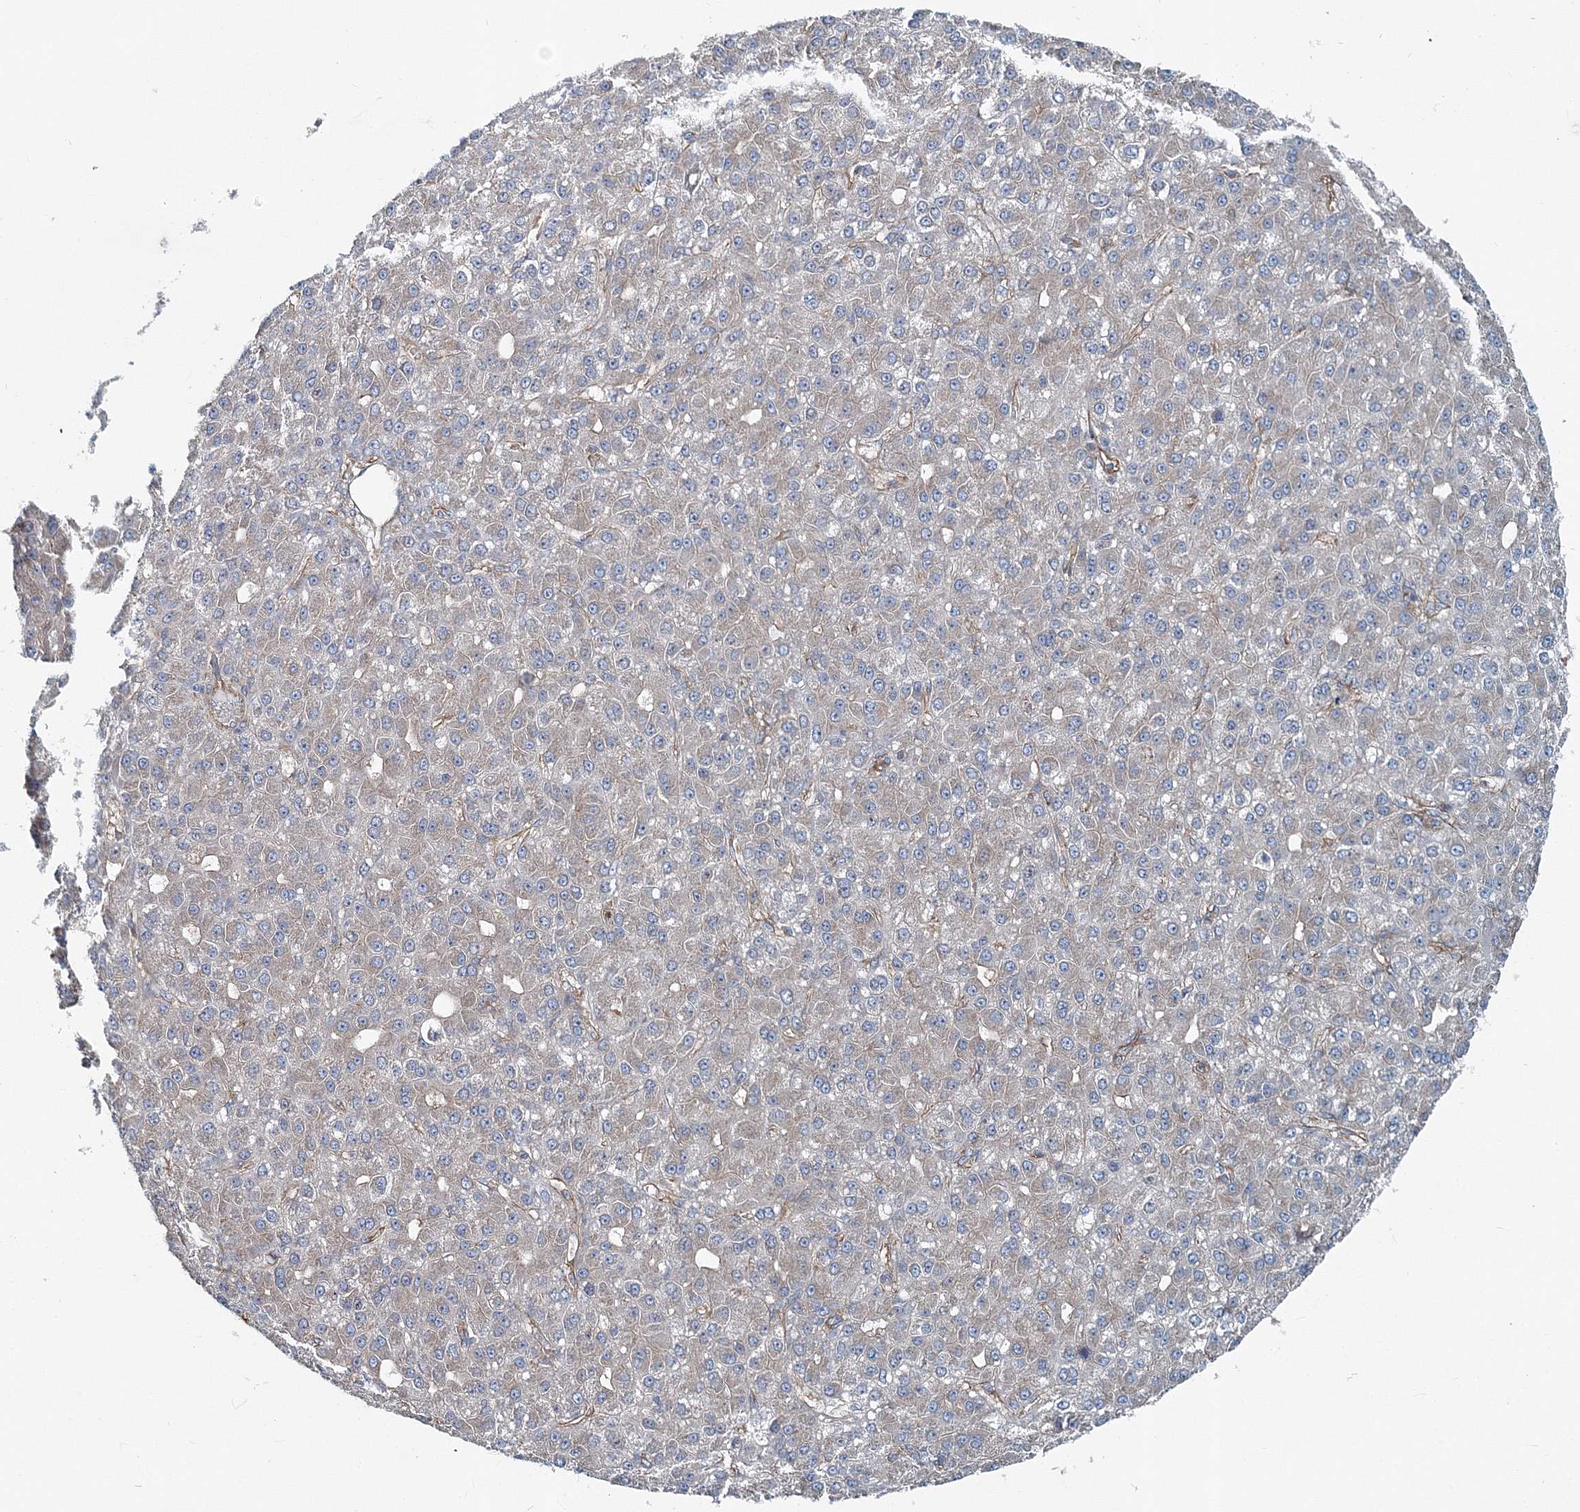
{"staining": {"intensity": "weak", "quantity": "<25%", "location": "cytoplasmic/membranous"}, "tissue": "liver cancer", "cell_type": "Tumor cells", "image_type": "cancer", "snomed": [{"axis": "morphology", "description": "Carcinoma, Hepatocellular, NOS"}, {"axis": "topography", "description": "Liver"}], "caption": "Liver hepatocellular carcinoma stained for a protein using immunohistochemistry (IHC) demonstrates no positivity tumor cells.", "gene": "MPHOSPH9", "patient": {"sex": "male", "age": 67}}